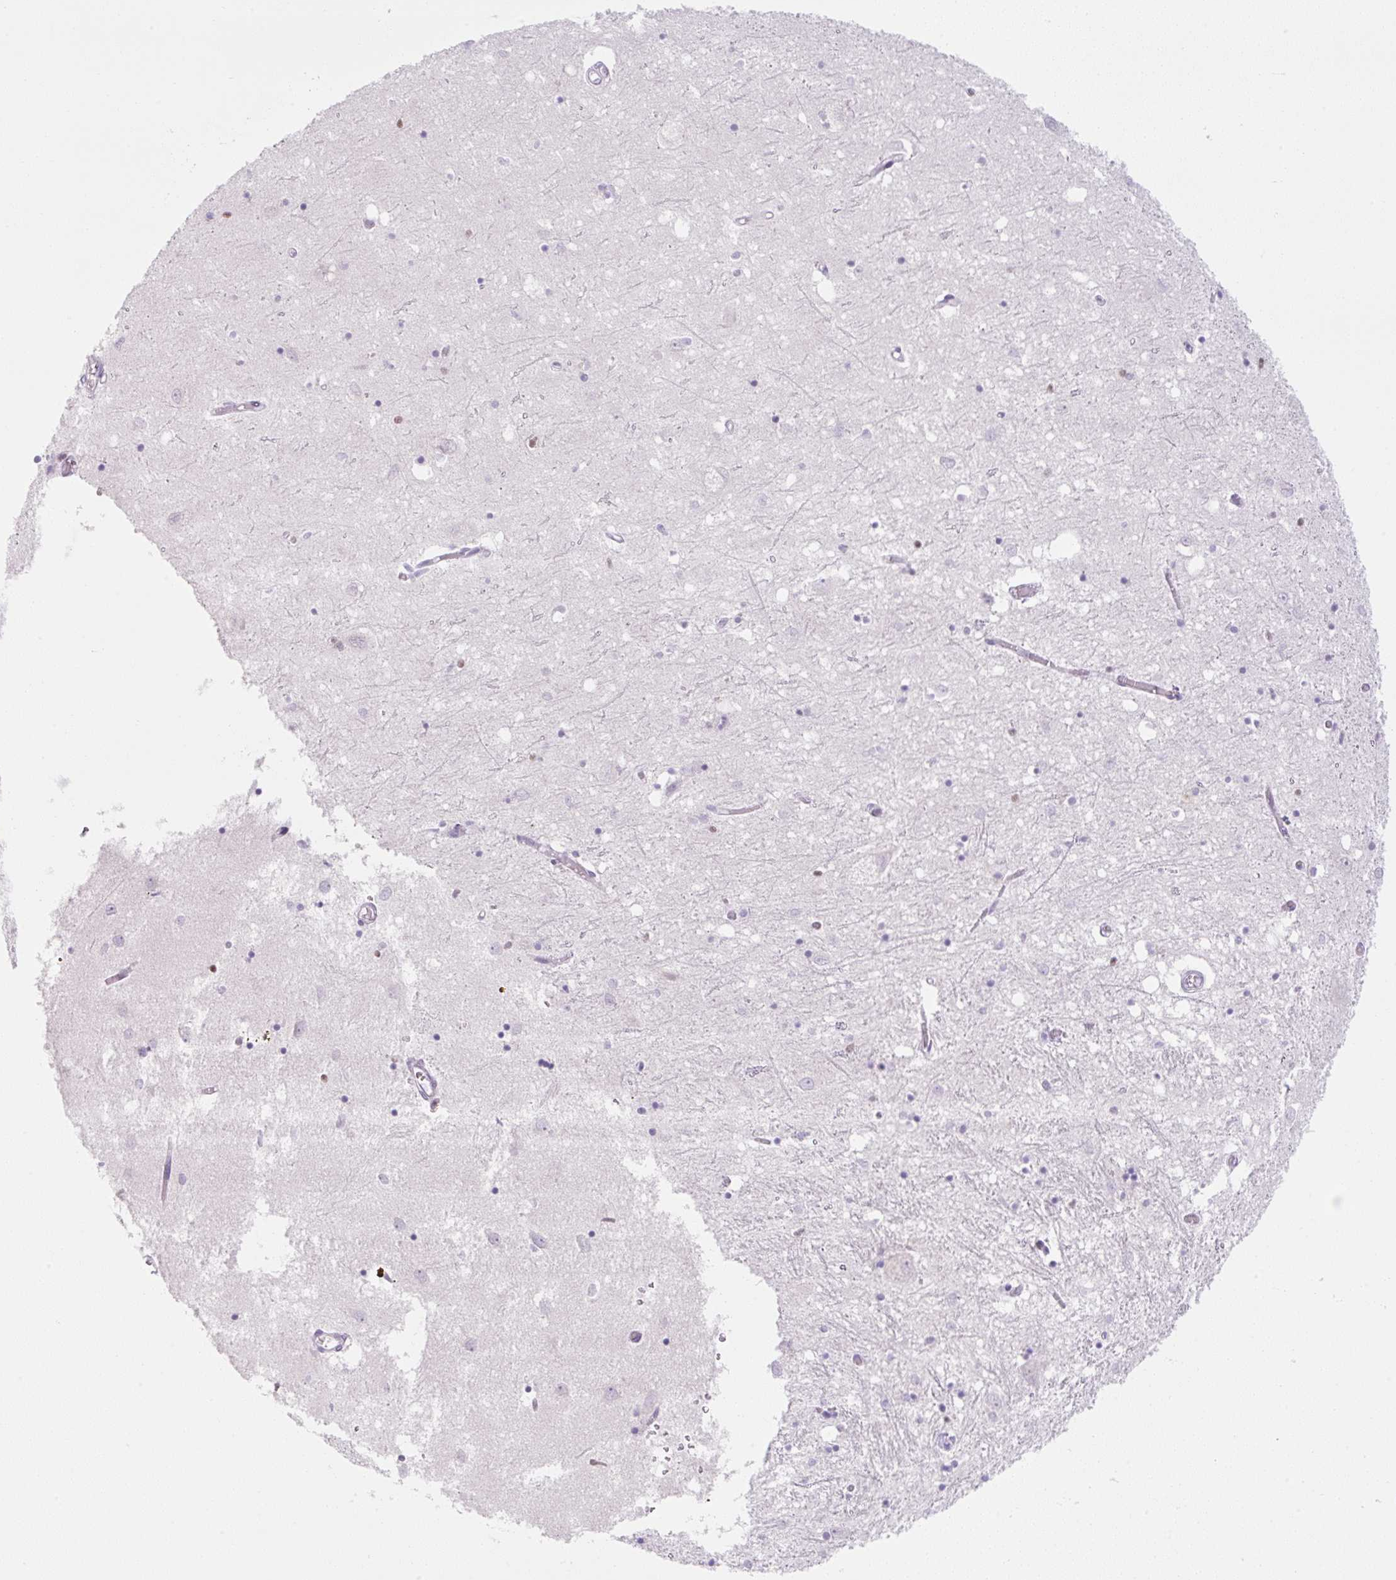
{"staining": {"intensity": "negative", "quantity": "none", "location": "none"}, "tissue": "caudate", "cell_type": "Glial cells", "image_type": "normal", "snomed": [{"axis": "morphology", "description": "Normal tissue, NOS"}, {"axis": "topography", "description": "Lateral ventricle wall"}], "caption": "Caudate was stained to show a protein in brown. There is no significant expression in glial cells. Brightfield microscopy of IHC stained with DAB (brown) and hematoxylin (blue), captured at high magnification.", "gene": "TLE3", "patient": {"sex": "male", "age": 70}}